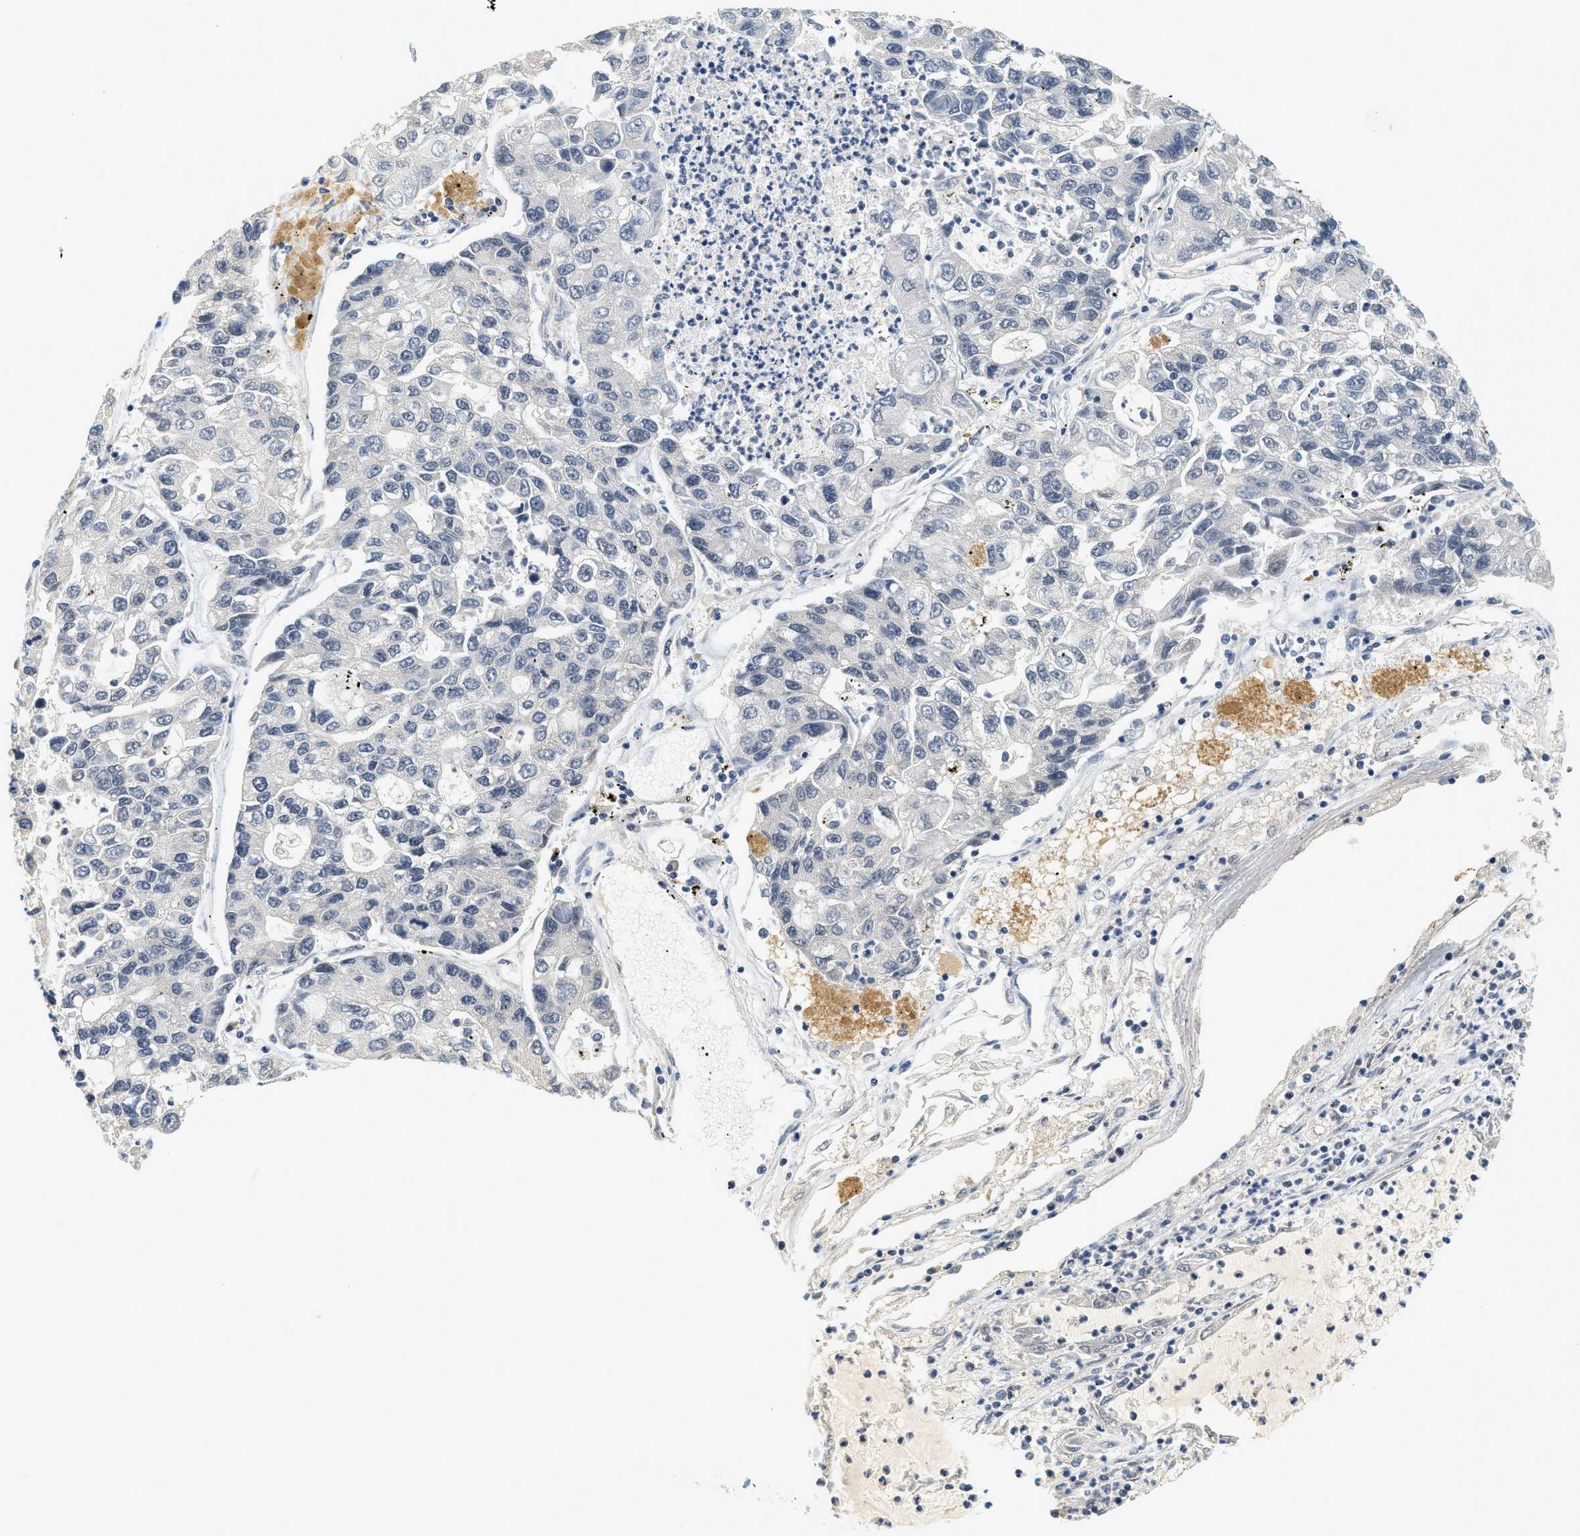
{"staining": {"intensity": "negative", "quantity": "none", "location": "none"}, "tissue": "lung cancer", "cell_type": "Tumor cells", "image_type": "cancer", "snomed": [{"axis": "morphology", "description": "Adenocarcinoma, NOS"}, {"axis": "topography", "description": "Lung"}], "caption": "Immunohistochemistry histopathology image of neoplastic tissue: human lung cancer (adenocarcinoma) stained with DAB (3,3'-diaminobenzidine) exhibits no significant protein staining in tumor cells. (DAB (3,3'-diaminobenzidine) immunohistochemistry with hematoxylin counter stain).", "gene": "MZF1", "patient": {"sex": "female", "age": 51}}